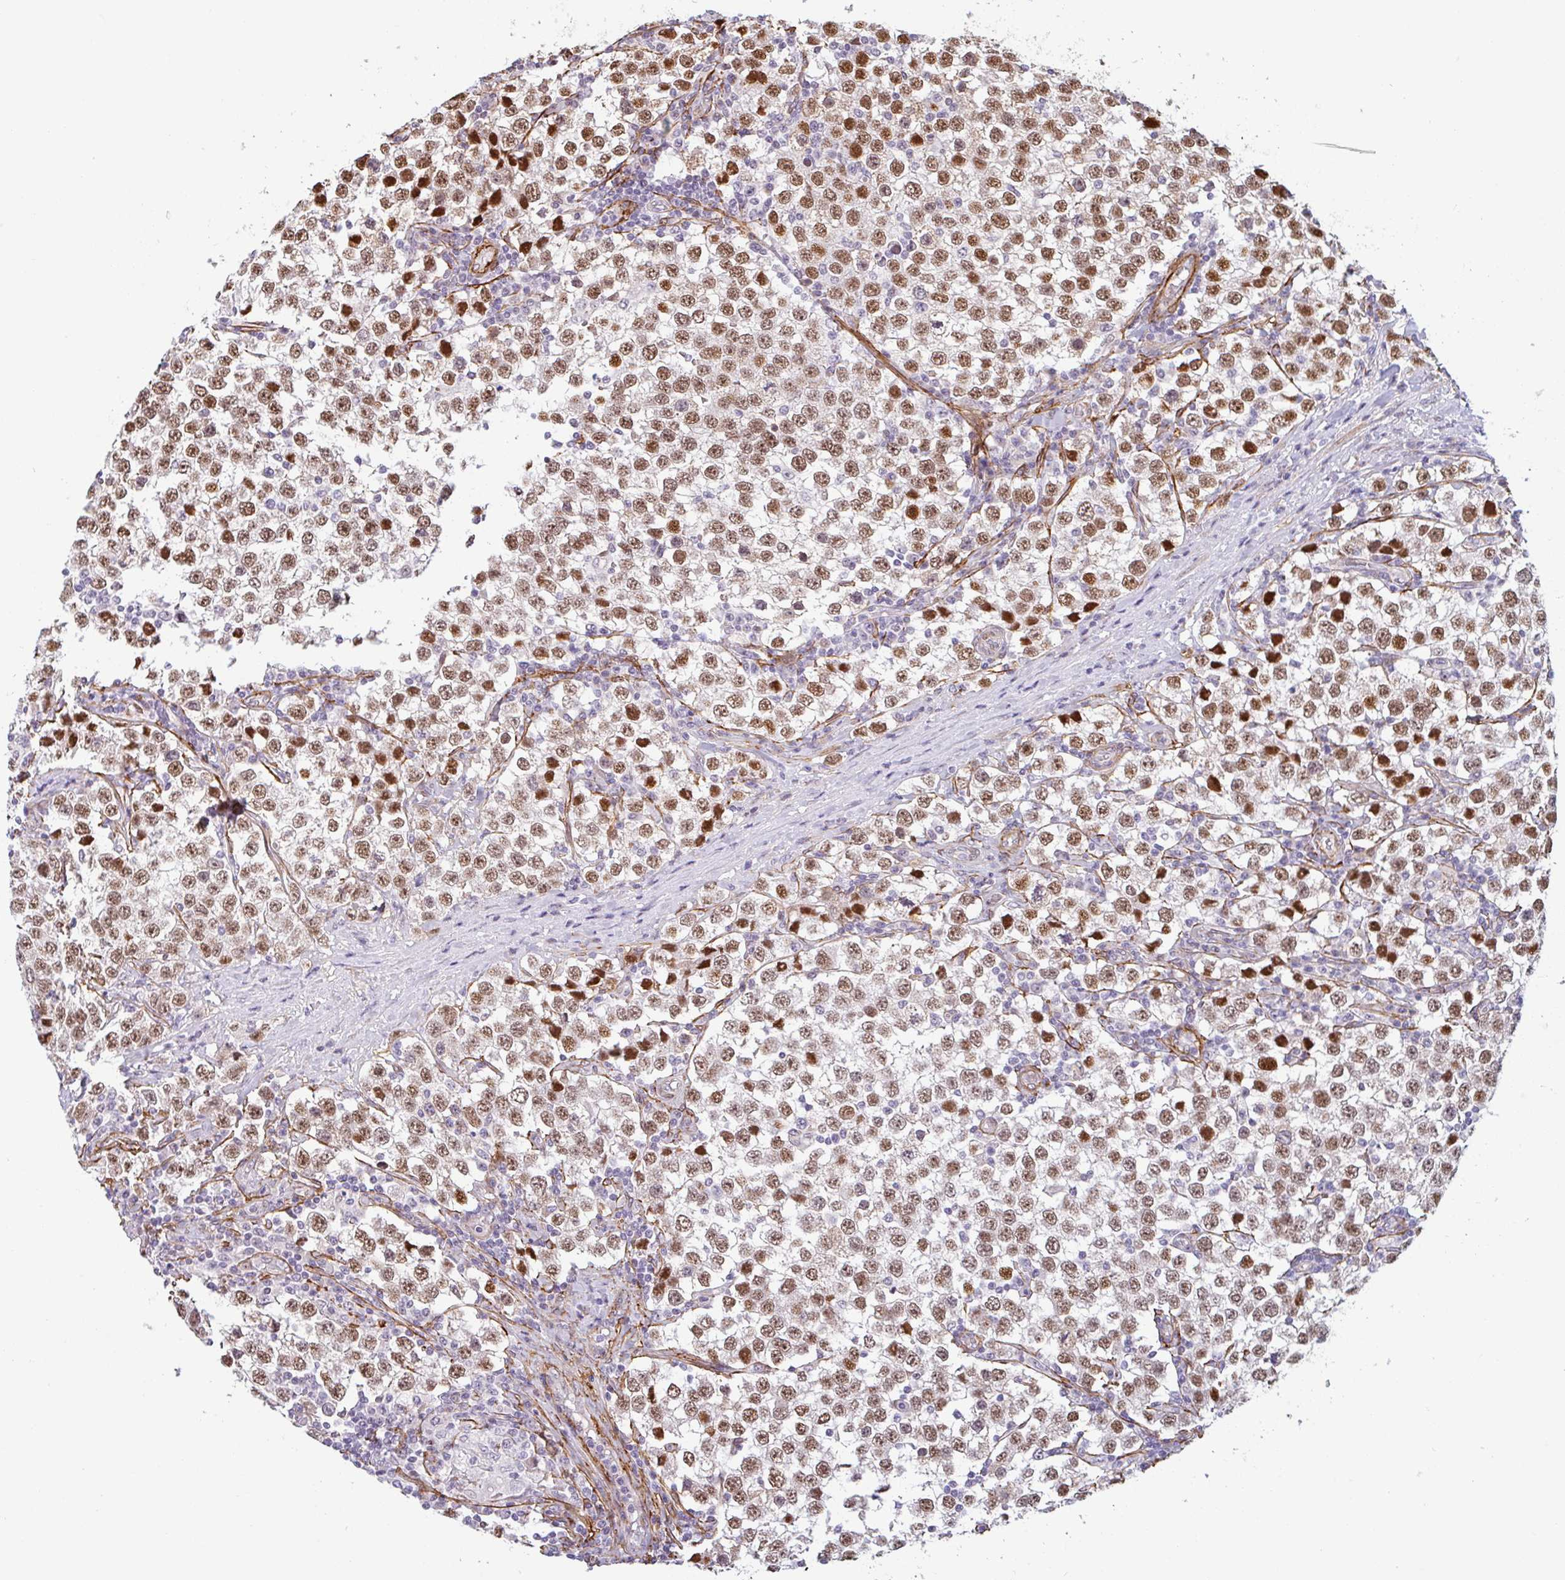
{"staining": {"intensity": "moderate", "quantity": ">75%", "location": "nuclear"}, "tissue": "testis cancer", "cell_type": "Tumor cells", "image_type": "cancer", "snomed": [{"axis": "morphology", "description": "Seminoma, NOS"}, {"axis": "topography", "description": "Testis"}], "caption": "The immunohistochemical stain highlights moderate nuclear positivity in tumor cells of seminoma (testis) tissue.", "gene": "TMEM119", "patient": {"sex": "male", "age": 34}}